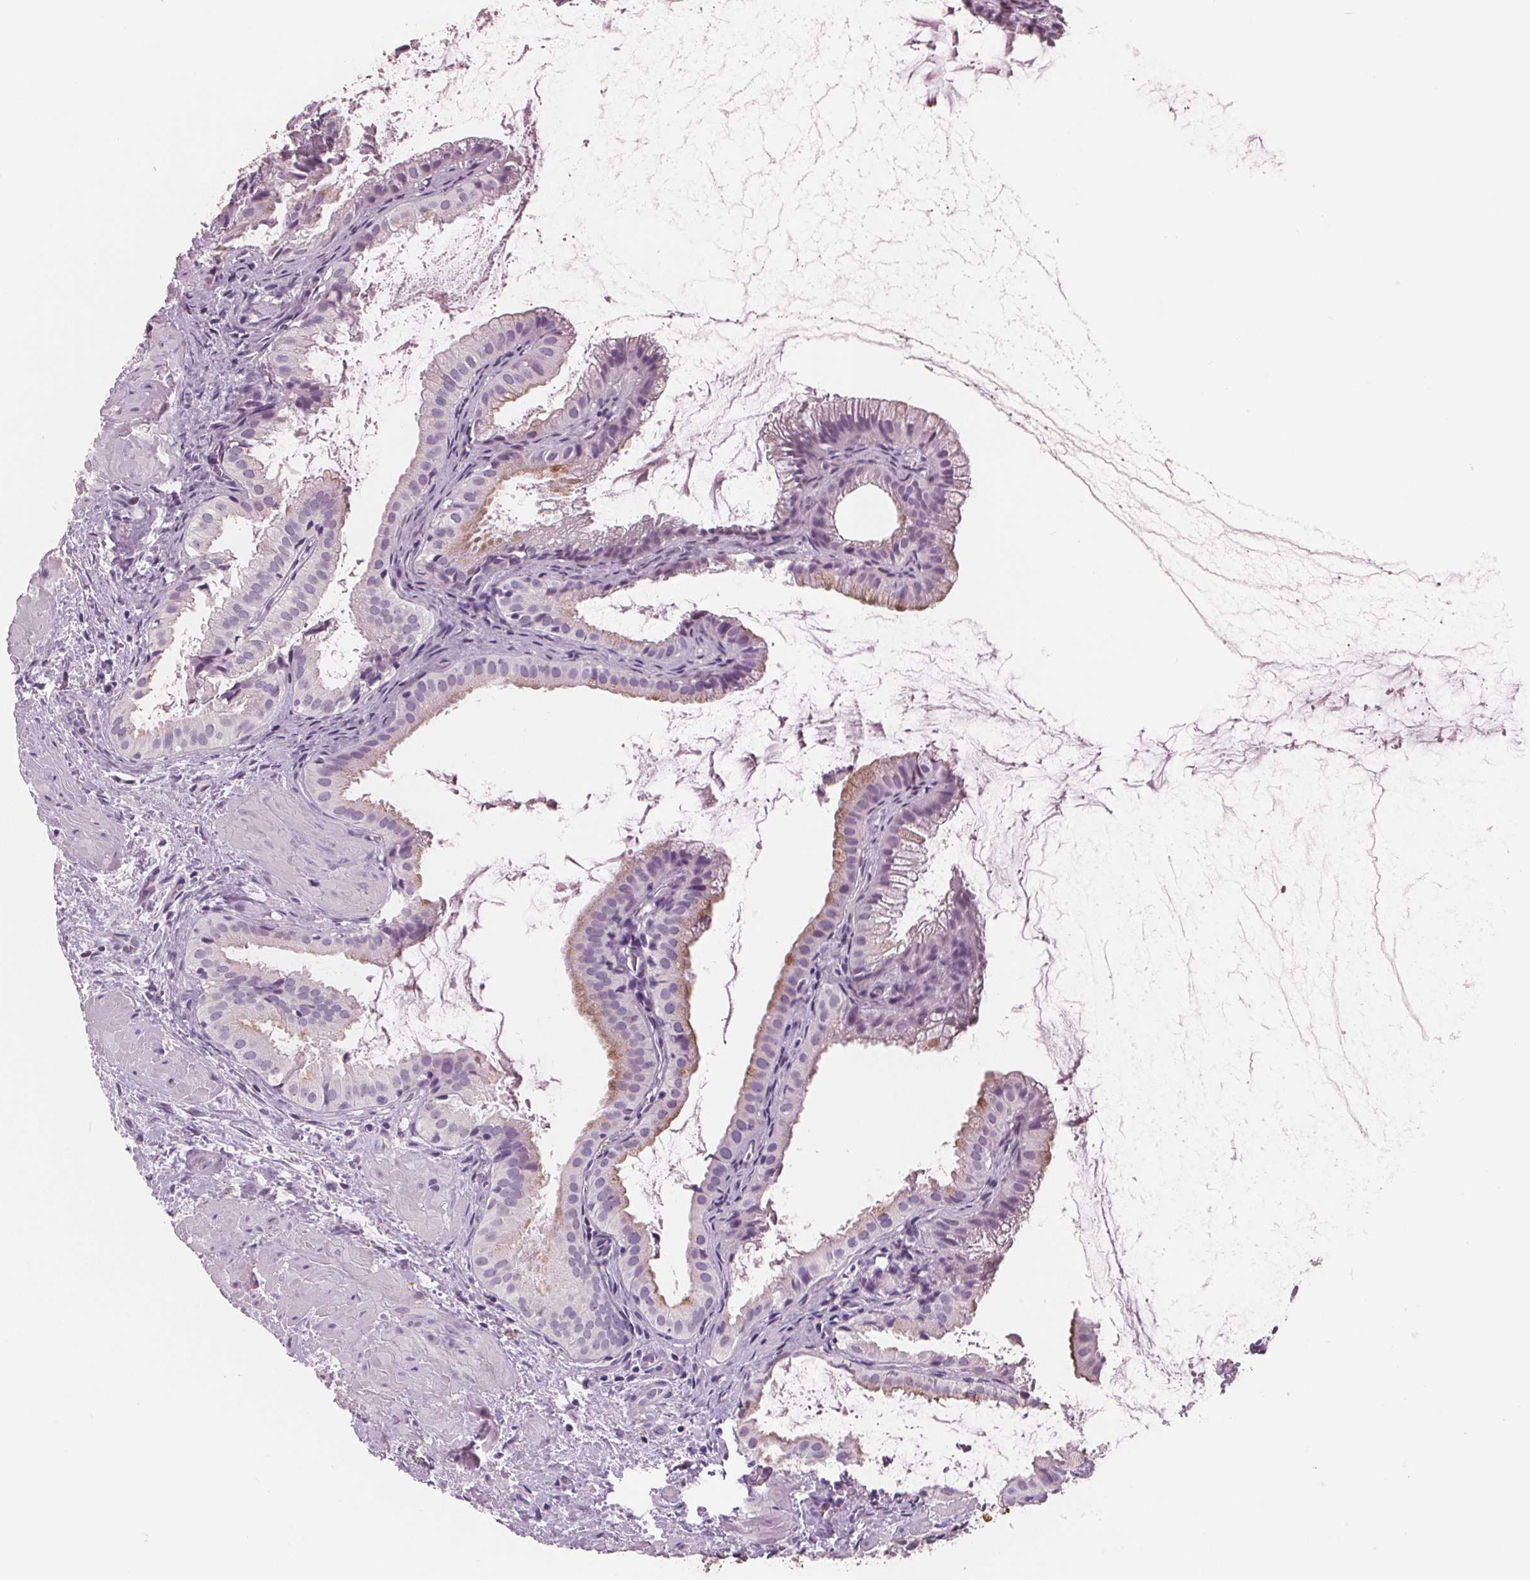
{"staining": {"intensity": "moderate", "quantity": "<25%", "location": "cytoplasmic/membranous"}, "tissue": "gallbladder", "cell_type": "Glandular cells", "image_type": "normal", "snomed": [{"axis": "morphology", "description": "Normal tissue, NOS"}, {"axis": "topography", "description": "Gallbladder"}], "caption": "High-magnification brightfield microscopy of benign gallbladder stained with DAB (3,3'-diaminobenzidine) (brown) and counterstained with hematoxylin (blue). glandular cells exhibit moderate cytoplasmic/membranous staining is identified in approximately<25% of cells.", "gene": "AMBP", "patient": {"sex": "male", "age": 70}}